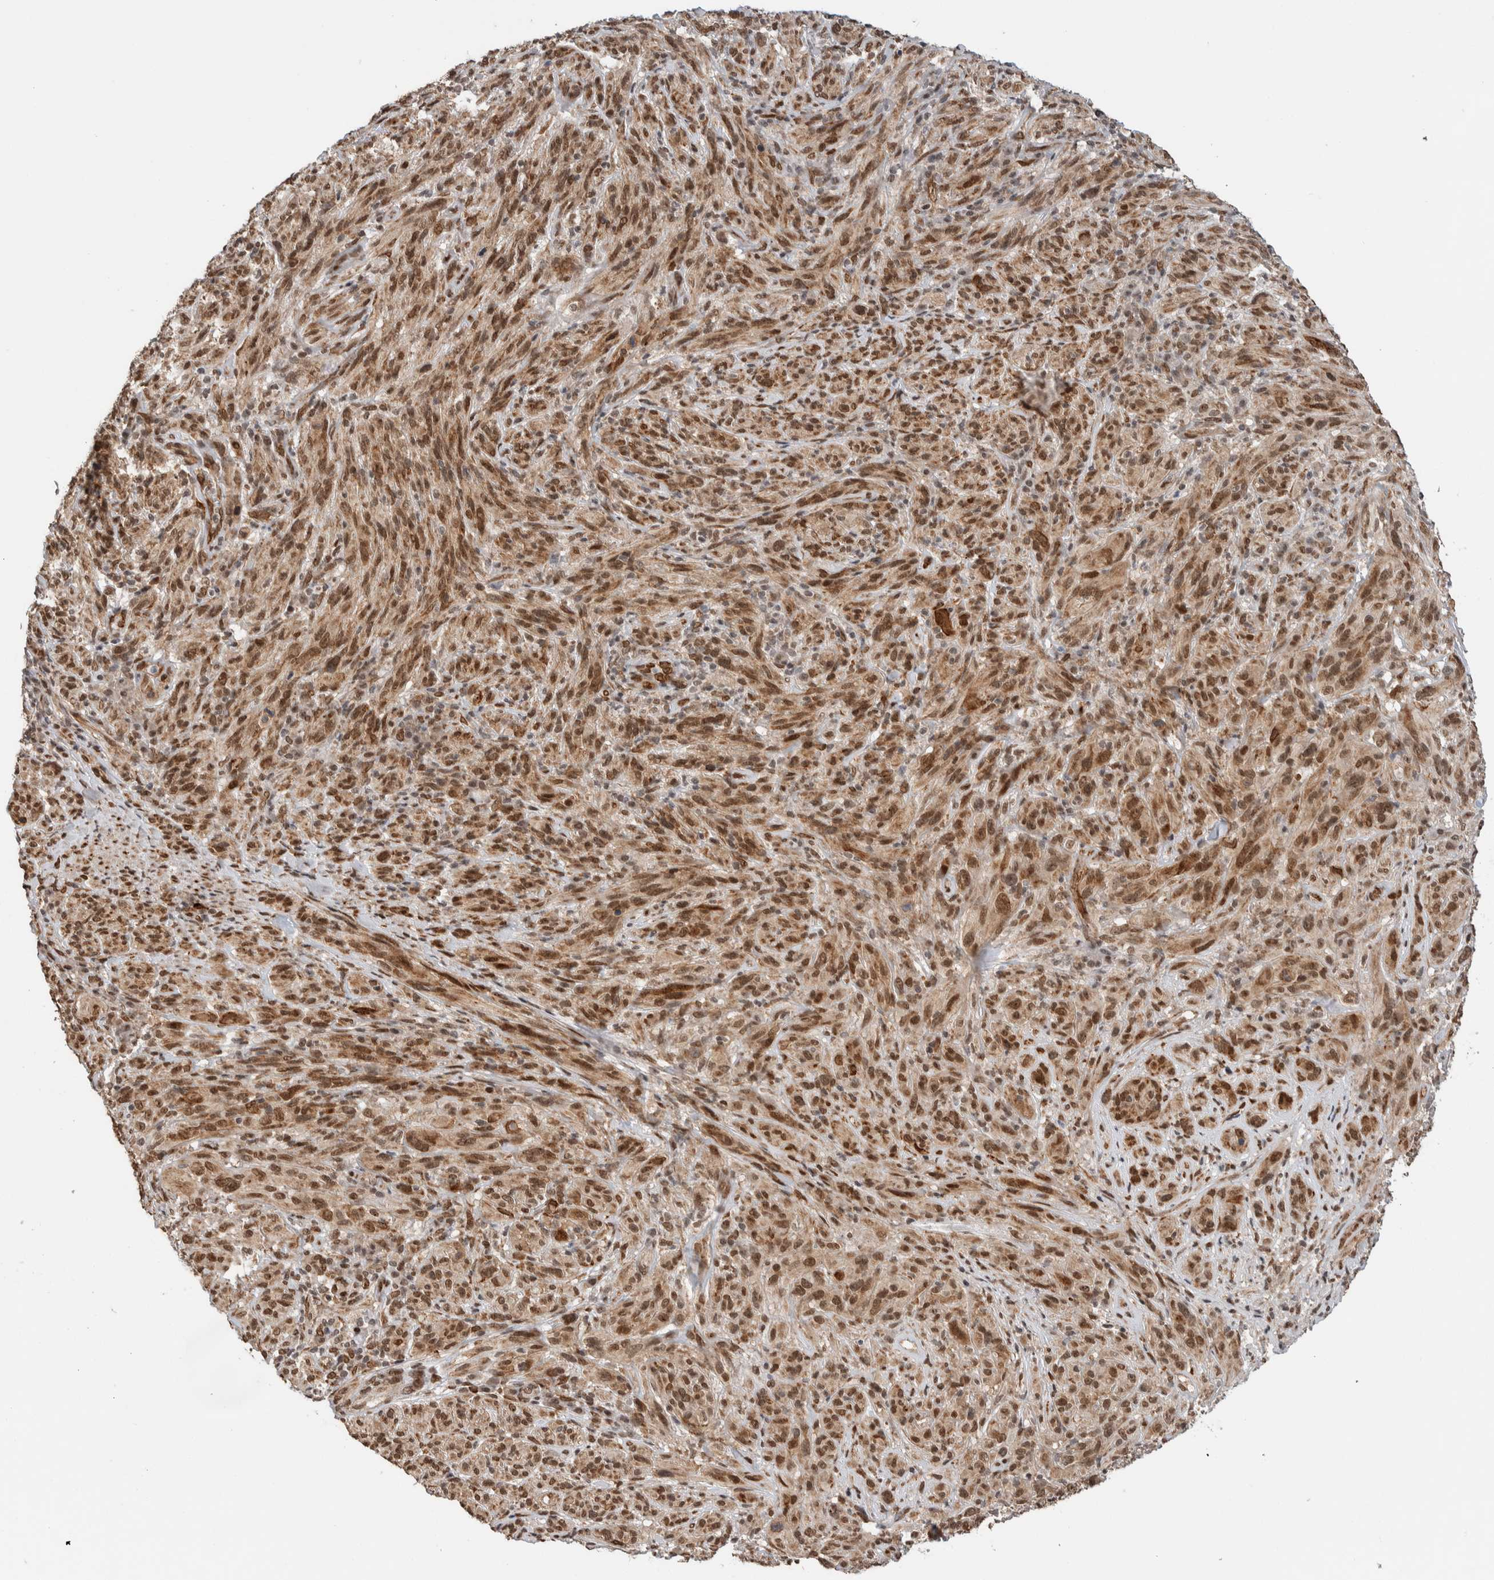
{"staining": {"intensity": "moderate", "quantity": ">75%", "location": "cytoplasmic/membranous,nuclear"}, "tissue": "melanoma", "cell_type": "Tumor cells", "image_type": "cancer", "snomed": [{"axis": "morphology", "description": "Malignant melanoma, NOS"}, {"axis": "topography", "description": "Skin of head"}], "caption": "The image shows immunohistochemical staining of melanoma. There is moderate cytoplasmic/membranous and nuclear expression is present in approximately >75% of tumor cells.", "gene": "TNRC18", "patient": {"sex": "male", "age": 96}}